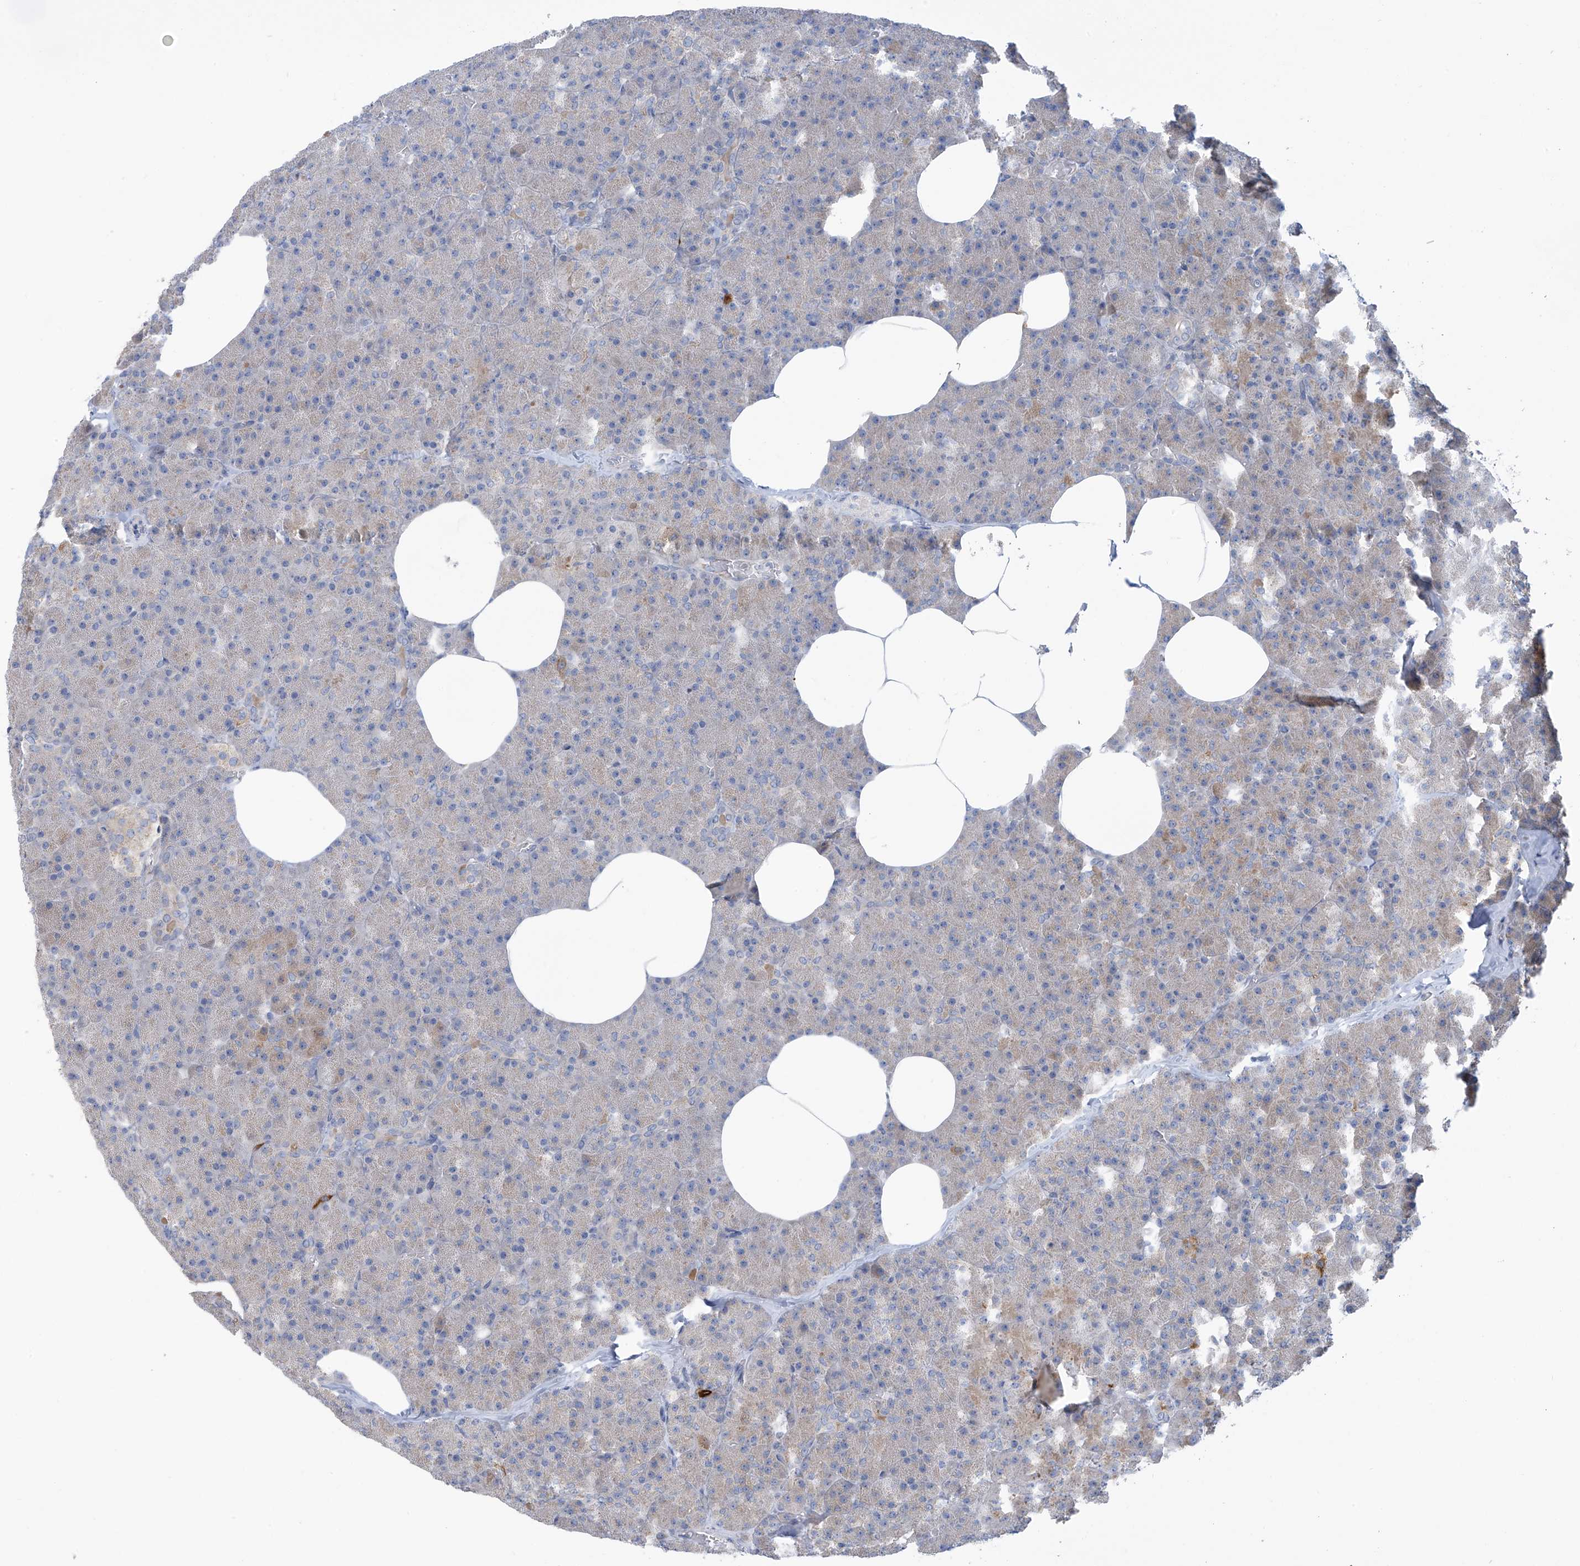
{"staining": {"intensity": "weak", "quantity": "<25%", "location": "cytoplasmic/membranous"}, "tissue": "pancreas", "cell_type": "Exocrine glandular cells", "image_type": "normal", "snomed": [{"axis": "morphology", "description": "Normal tissue, NOS"}, {"axis": "morphology", "description": "Carcinoid, malignant, NOS"}, {"axis": "topography", "description": "Pancreas"}], "caption": "A photomicrograph of human pancreas is negative for staining in exocrine glandular cells. (DAB (3,3'-diaminobenzidine) immunohistochemistry visualized using brightfield microscopy, high magnification).", "gene": "SCGB1D2", "patient": {"sex": "female", "age": 35}}